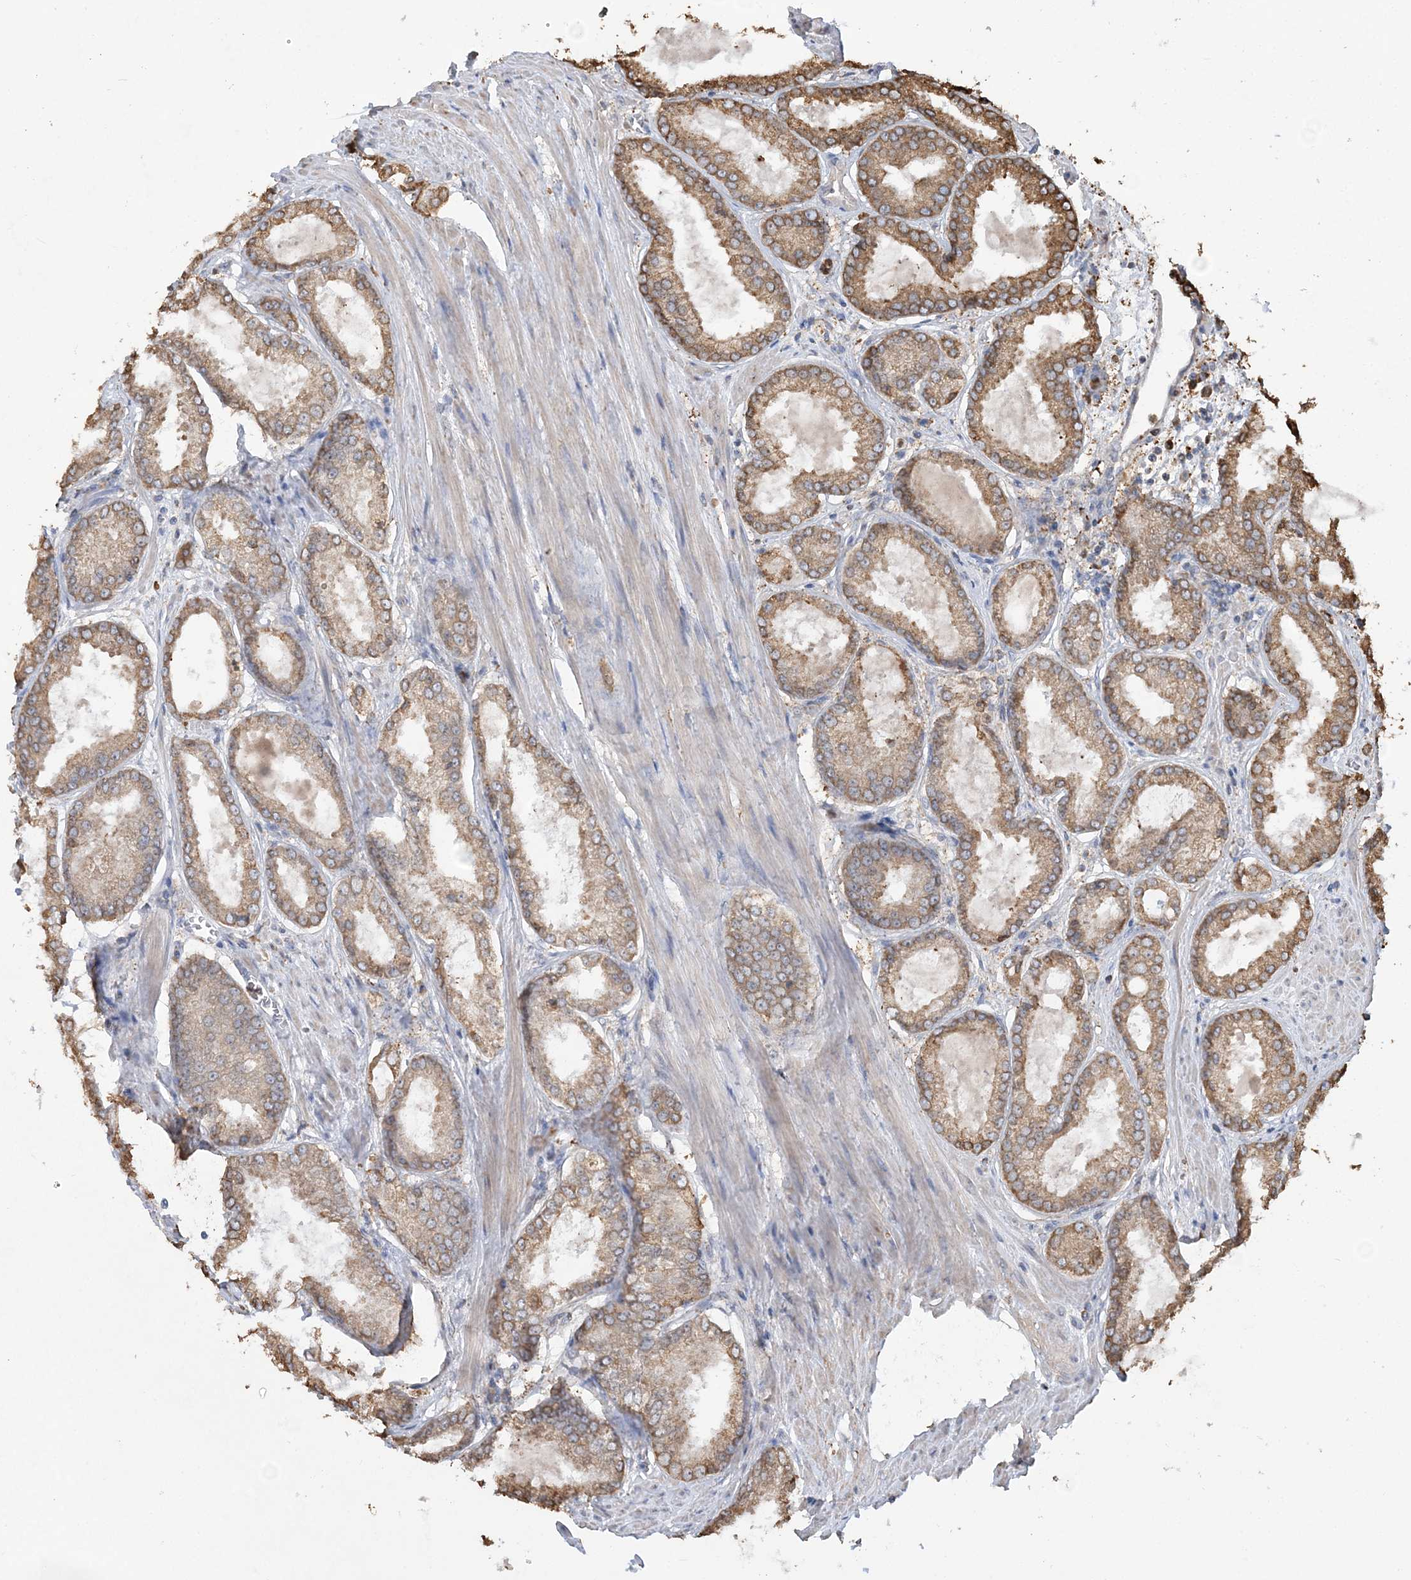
{"staining": {"intensity": "moderate", "quantity": ">75%", "location": "cytoplasmic/membranous"}, "tissue": "prostate cancer", "cell_type": "Tumor cells", "image_type": "cancer", "snomed": [{"axis": "morphology", "description": "Adenocarcinoma, Low grade"}, {"axis": "topography", "description": "Prostate"}], "caption": "This histopathology image shows IHC staining of human prostate cancer (adenocarcinoma (low-grade)), with medium moderate cytoplasmic/membranous expression in approximately >75% of tumor cells.", "gene": "WDR12", "patient": {"sex": "male", "age": 64}}